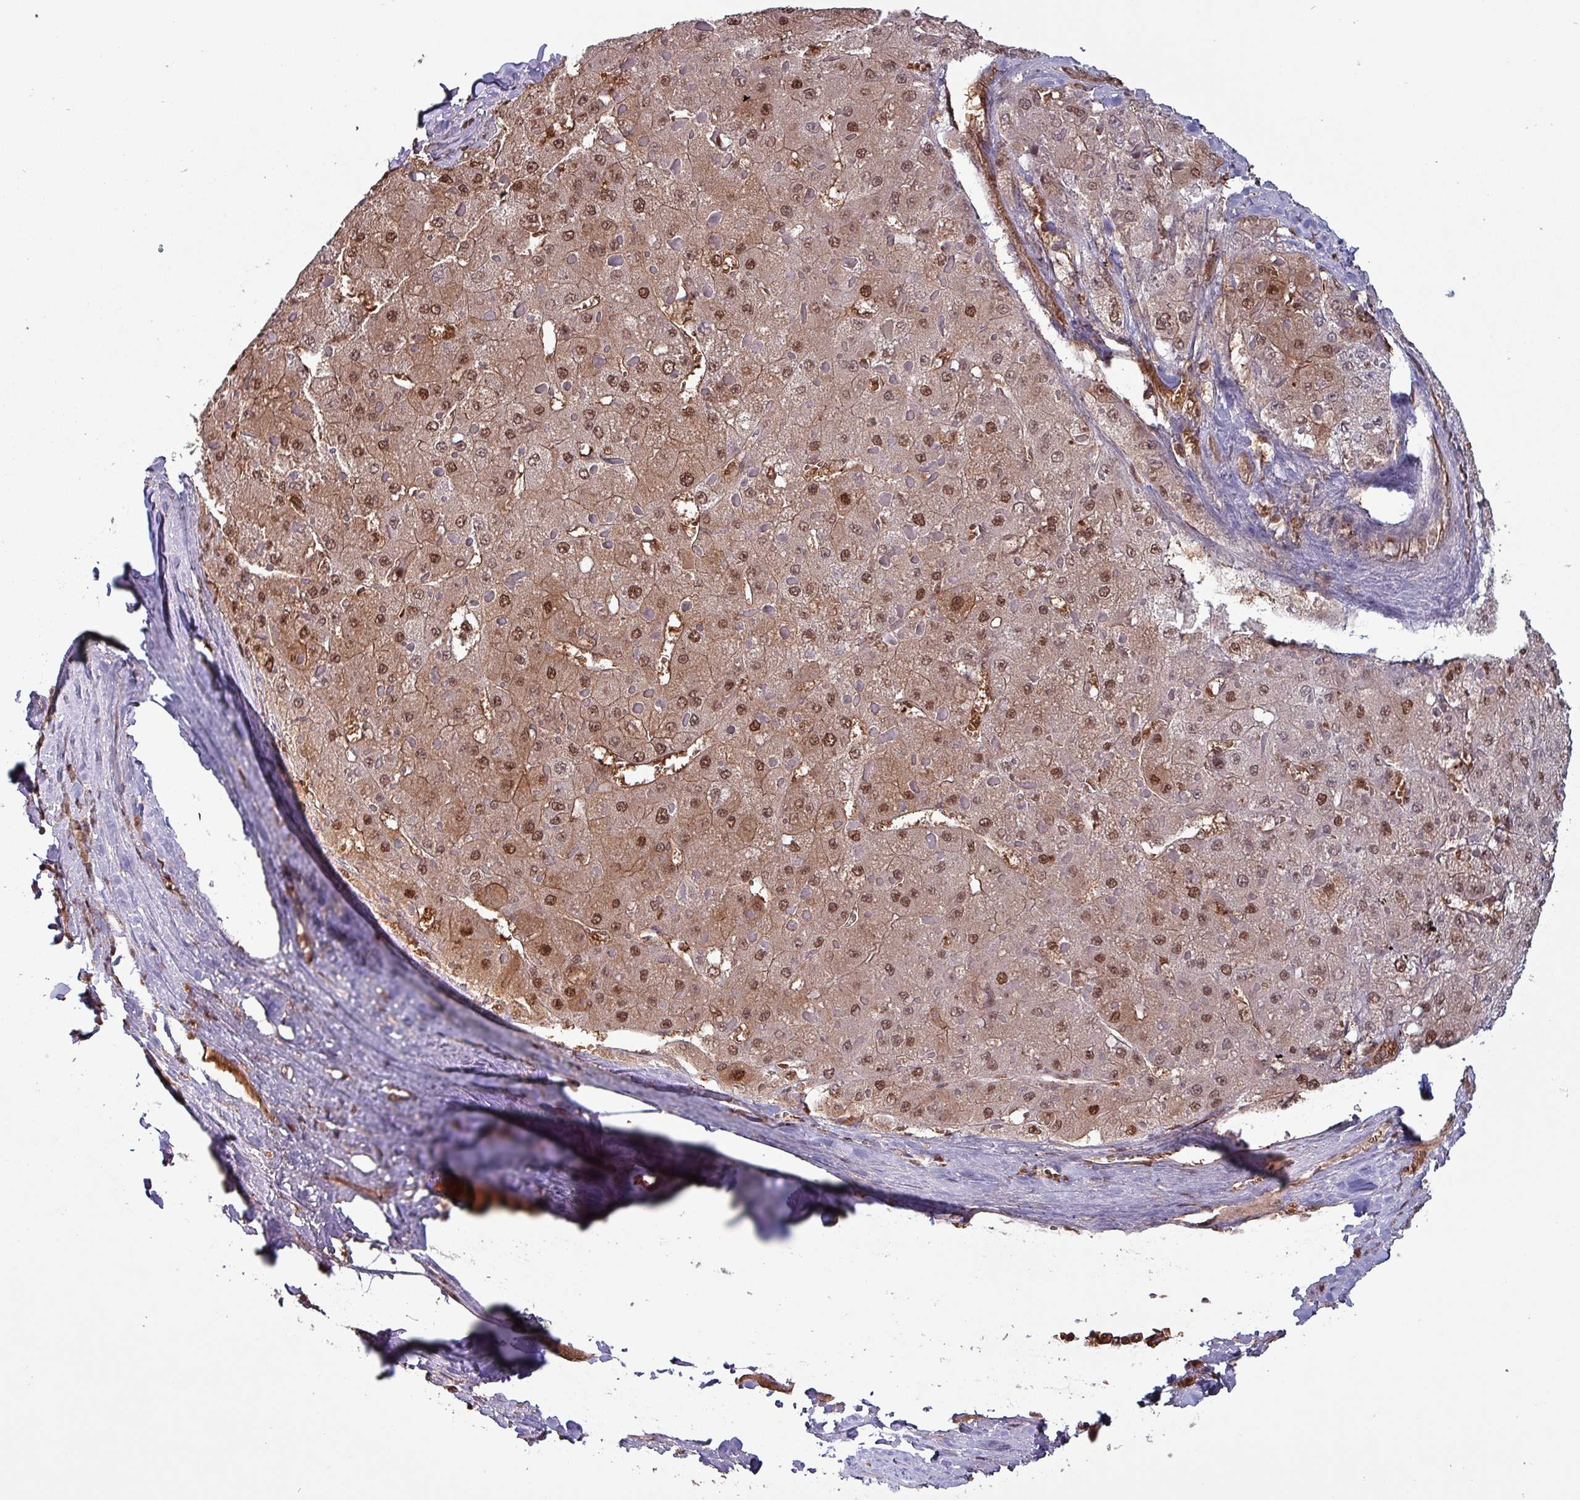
{"staining": {"intensity": "weak", "quantity": ">75%", "location": "cytoplasmic/membranous,nuclear"}, "tissue": "liver cancer", "cell_type": "Tumor cells", "image_type": "cancer", "snomed": [{"axis": "morphology", "description": "Carcinoma, Hepatocellular, NOS"}, {"axis": "topography", "description": "Liver"}], "caption": "Liver hepatocellular carcinoma was stained to show a protein in brown. There is low levels of weak cytoplasmic/membranous and nuclear staining in approximately >75% of tumor cells. The protein of interest is stained brown, and the nuclei are stained in blue (DAB IHC with brightfield microscopy, high magnification).", "gene": "PSMB8", "patient": {"sex": "female", "age": 73}}